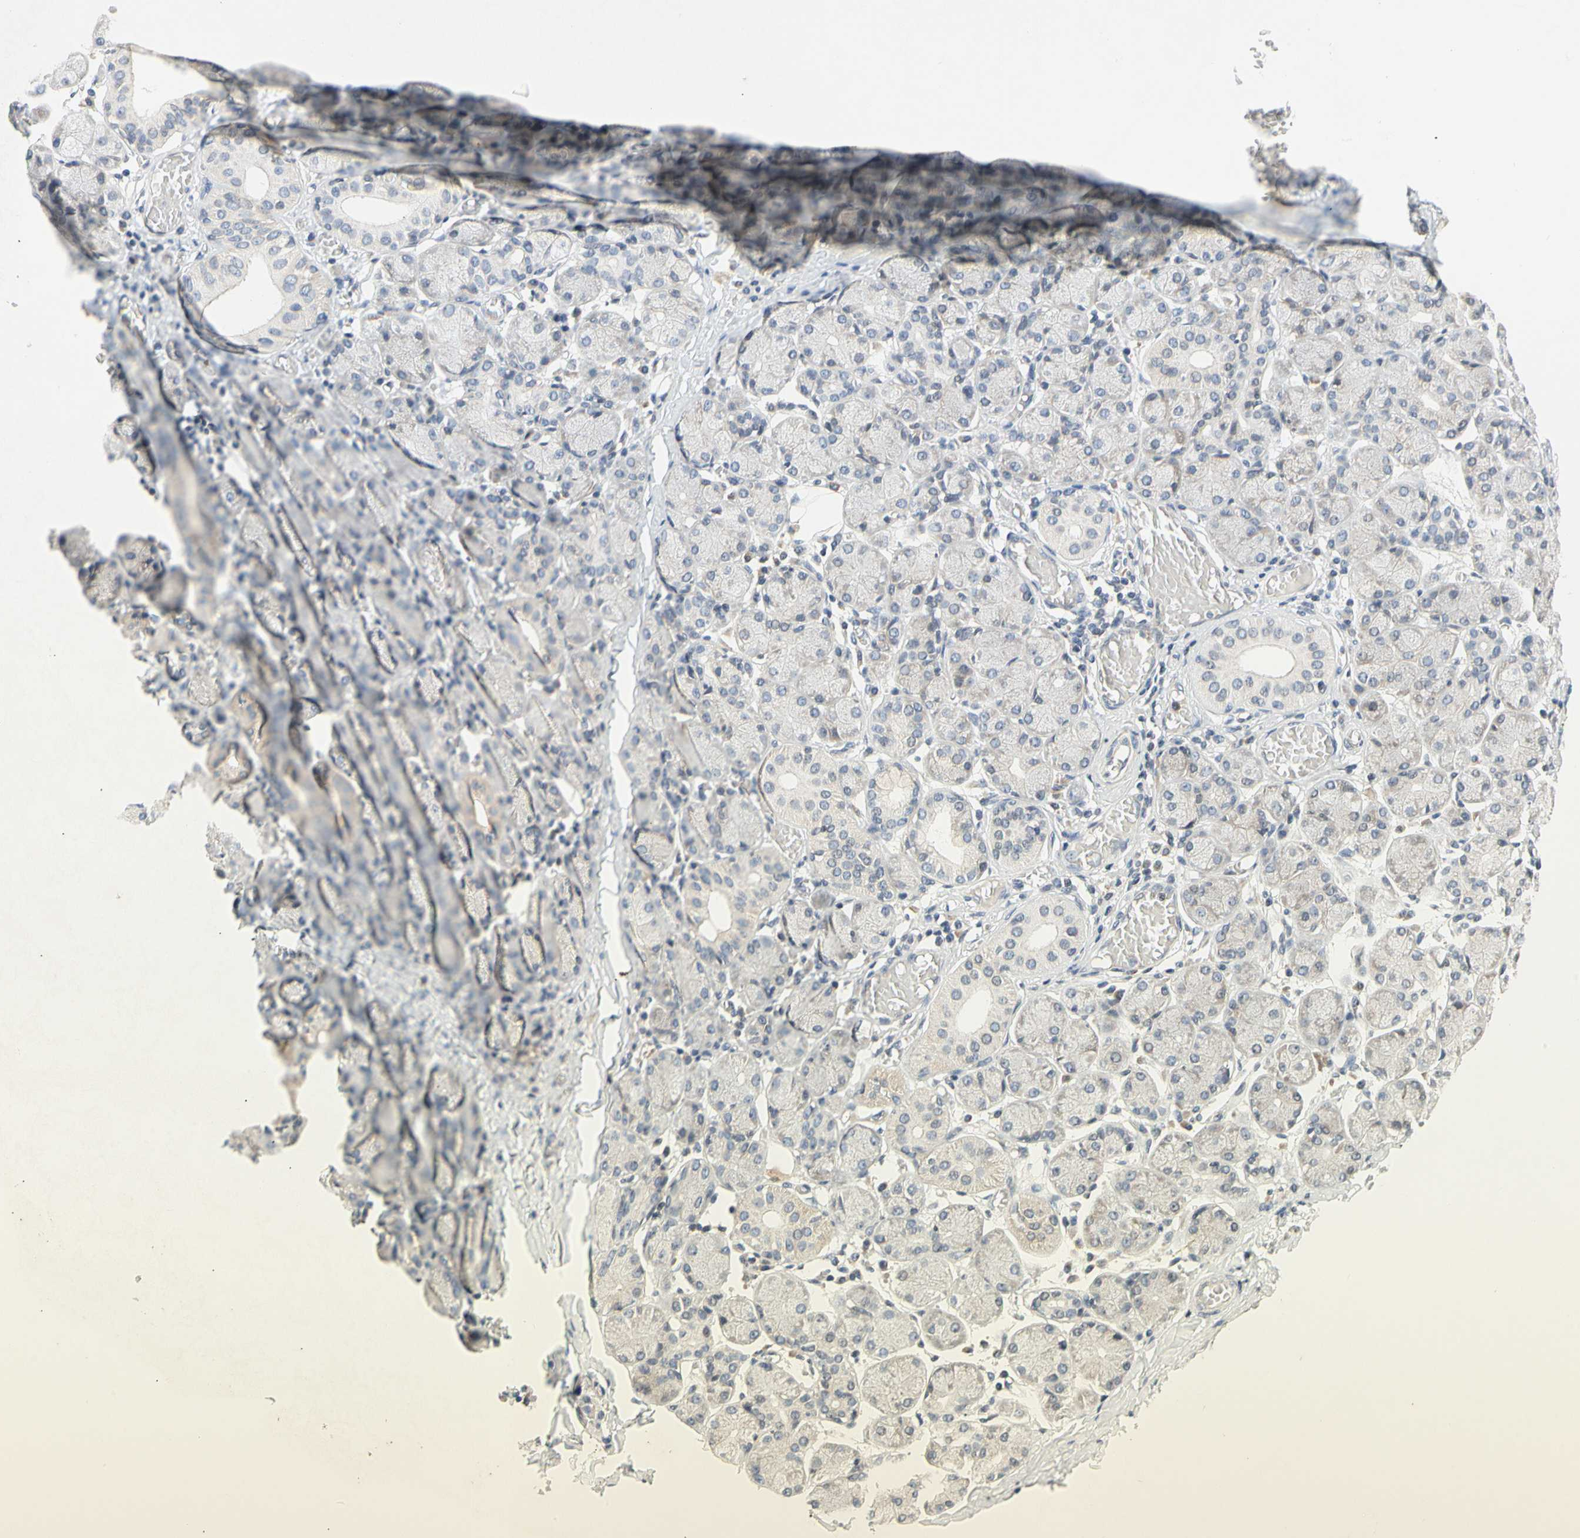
{"staining": {"intensity": "negative", "quantity": "none", "location": "none"}, "tissue": "salivary gland", "cell_type": "Glandular cells", "image_type": "normal", "snomed": [{"axis": "morphology", "description": "Normal tissue, NOS"}, {"axis": "topography", "description": "Salivary gland"}], "caption": "IHC image of unremarkable salivary gland stained for a protein (brown), which exhibits no positivity in glandular cells.", "gene": "SOX30", "patient": {"sex": "female", "age": 24}}